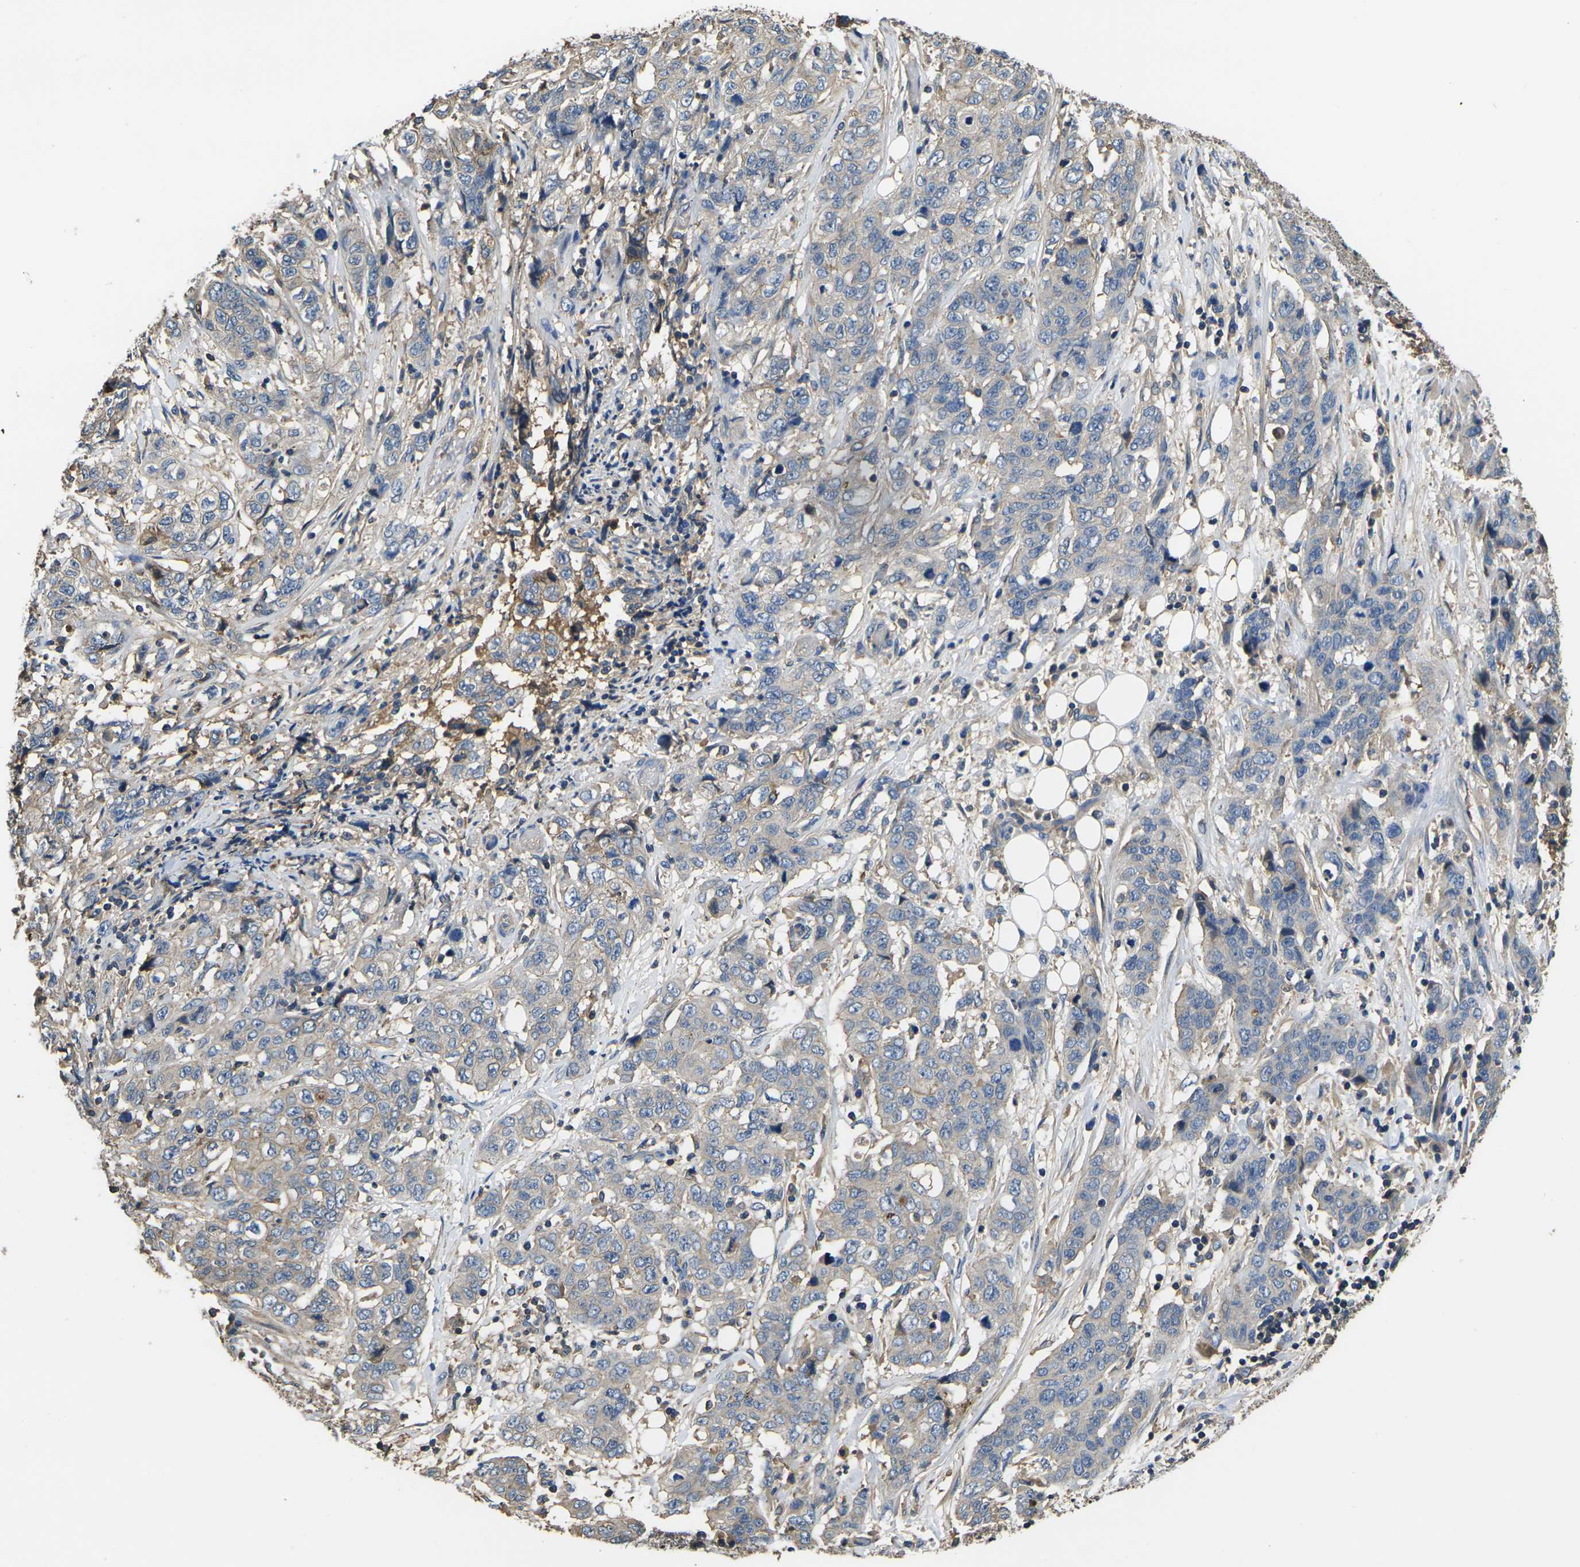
{"staining": {"intensity": "negative", "quantity": "none", "location": "none"}, "tissue": "stomach cancer", "cell_type": "Tumor cells", "image_type": "cancer", "snomed": [{"axis": "morphology", "description": "Adenocarcinoma, NOS"}, {"axis": "topography", "description": "Stomach"}], "caption": "DAB (3,3'-diaminobenzidine) immunohistochemical staining of adenocarcinoma (stomach) shows no significant positivity in tumor cells.", "gene": "HSPG2", "patient": {"sex": "male", "age": 48}}